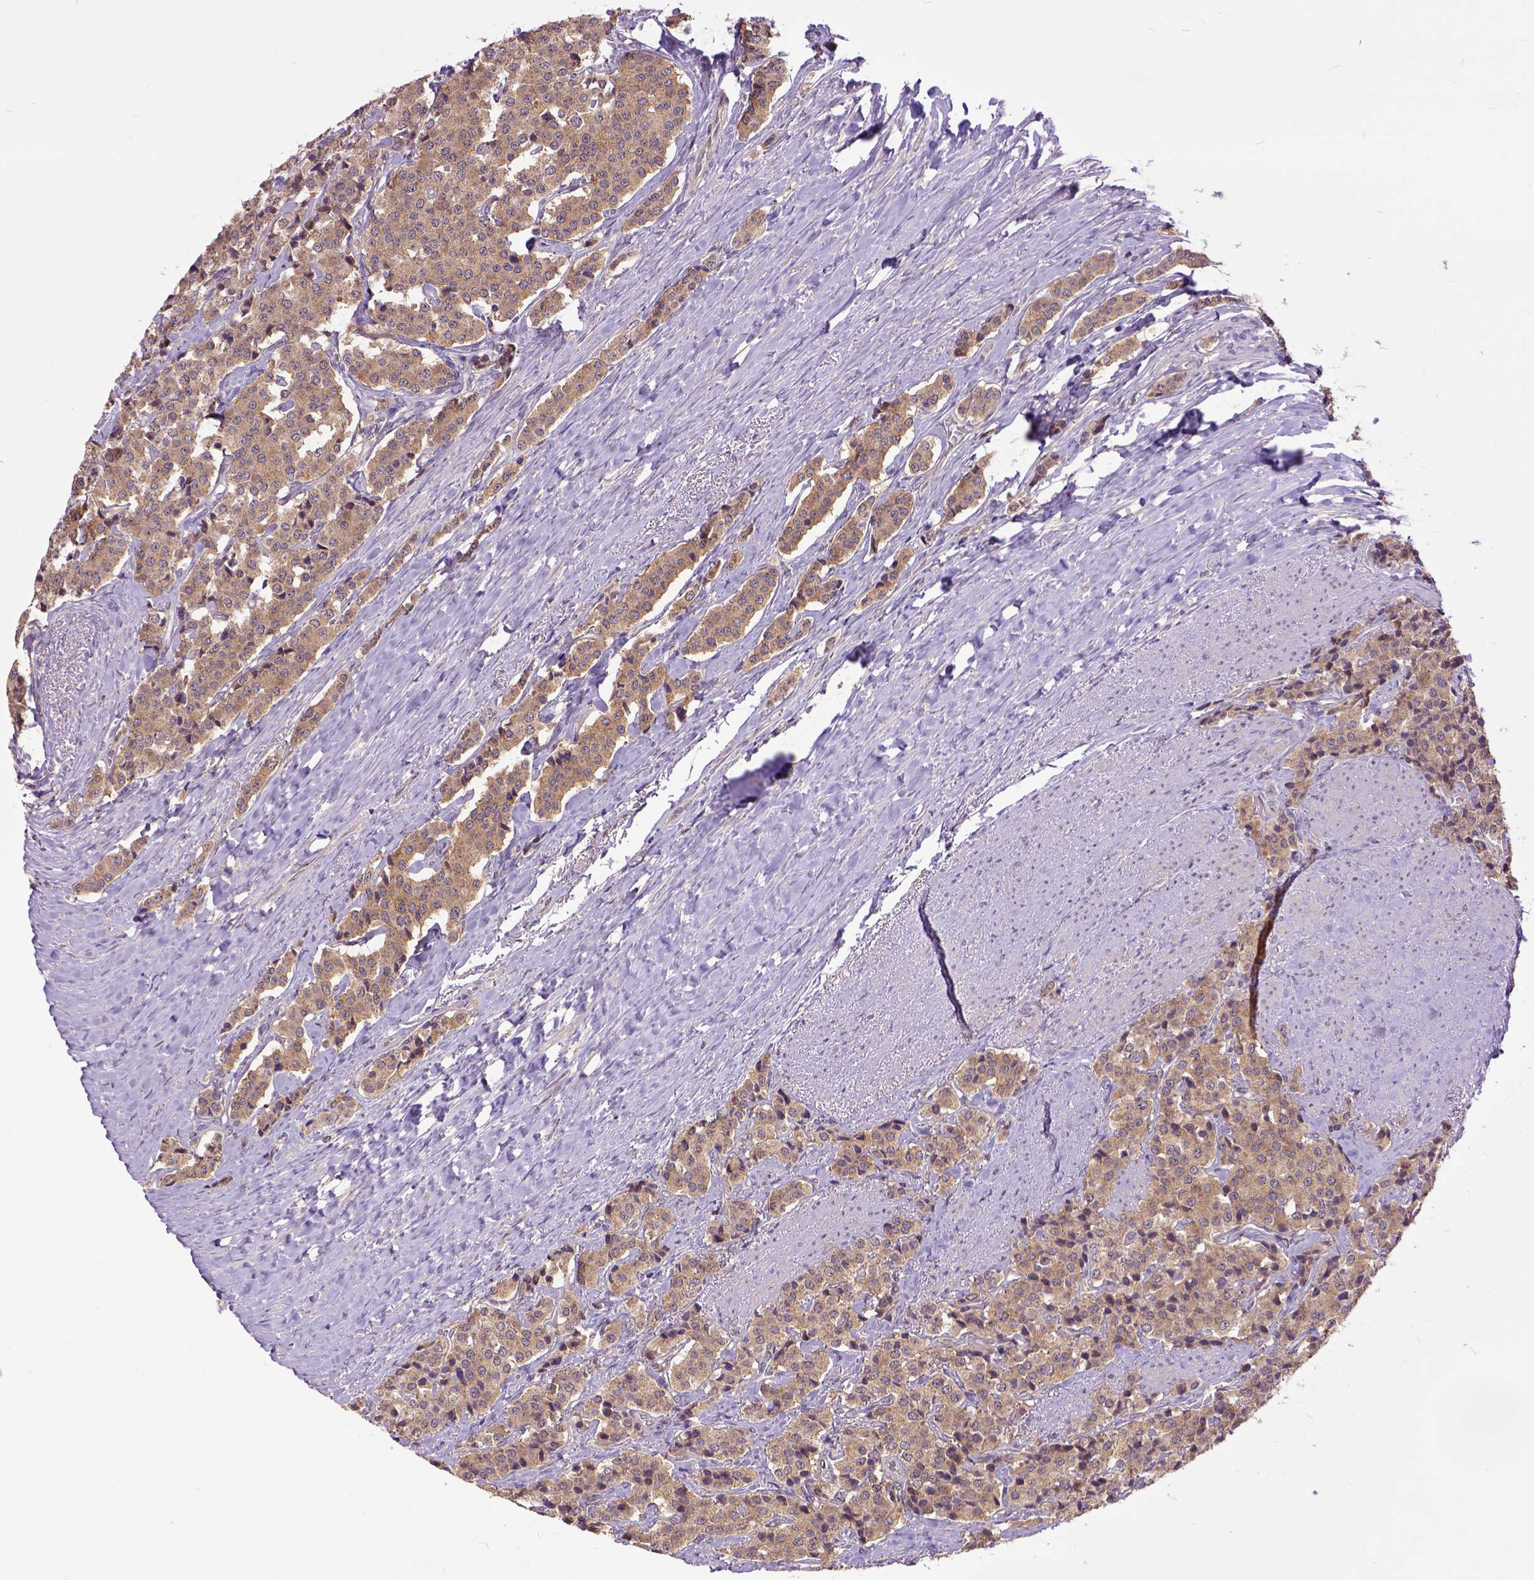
{"staining": {"intensity": "weak", "quantity": ">75%", "location": "cytoplasmic/membranous"}, "tissue": "carcinoid", "cell_type": "Tumor cells", "image_type": "cancer", "snomed": [{"axis": "morphology", "description": "Carcinoid, malignant, NOS"}, {"axis": "topography", "description": "Small intestine"}], "caption": "A high-resolution histopathology image shows immunohistochemistry staining of carcinoid (malignant), which exhibits weak cytoplasmic/membranous expression in about >75% of tumor cells.", "gene": "ARL1", "patient": {"sex": "female", "age": 58}}